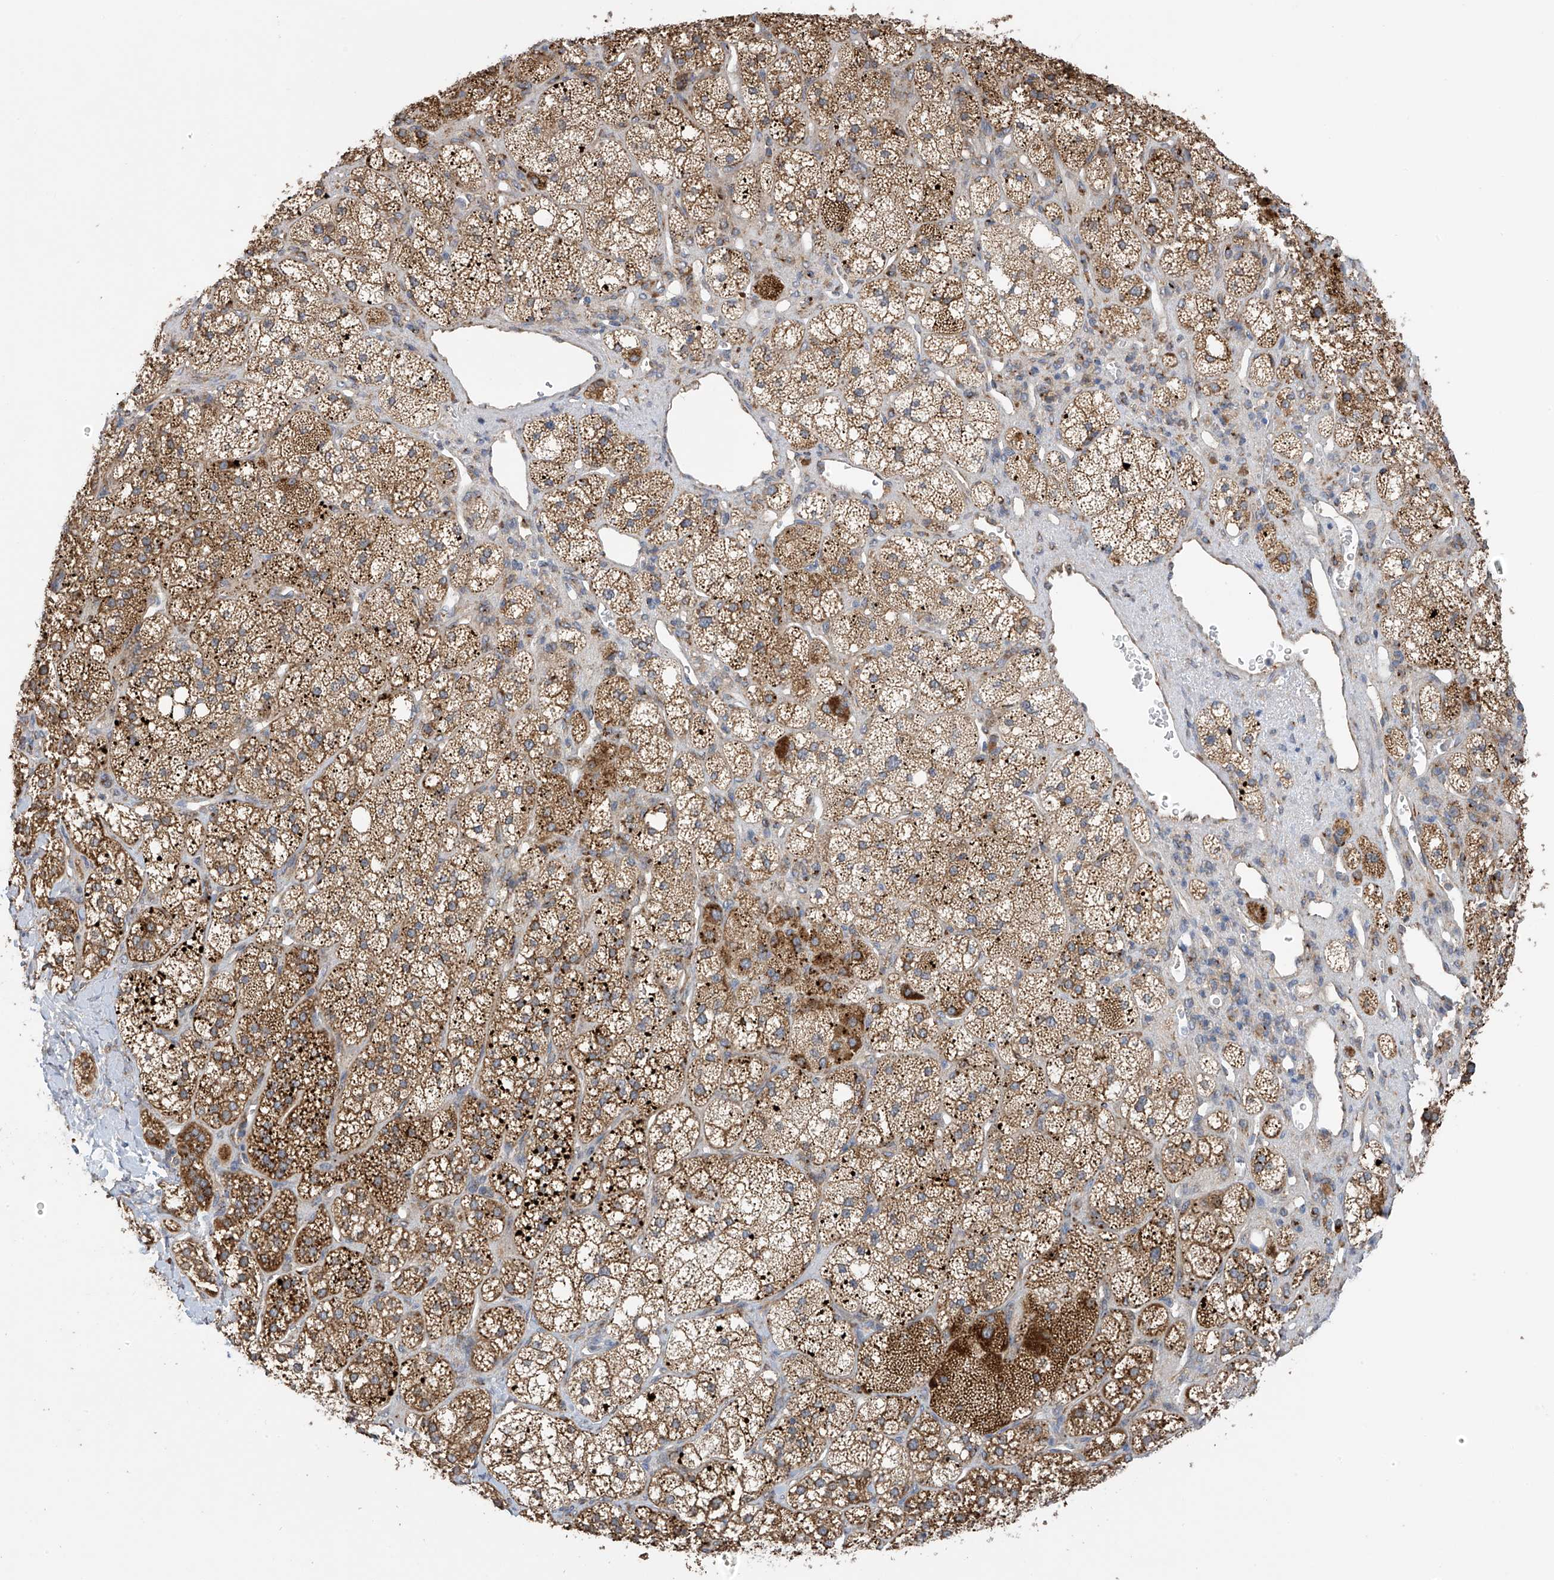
{"staining": {"intensity": "moderate", "quantity": "25%-75%", "location": "cytoplasmic/membranous"}, "tissue": "adrenal gland", "cell_type": "Glandular cells", "image_type": "normal", "snomed": [{"axis": "morphology", "description": "Normal tissue, NOS"}, {"axis": "topography", "description": "Adrenal gland"}], "caption": "Immunohistochemistry (IHC) histopathology image of normal adrenal gland: adrenal gland stained using immunohistochemistry reveals medium levels of moderate protein expression localized specifically in the cytoplasmic/membranous of glandular cells, appearing as a cytoplasmic/membranous brown color.", "gene": "PNPT1", "patient": {"sex": "male", "age": 61}}